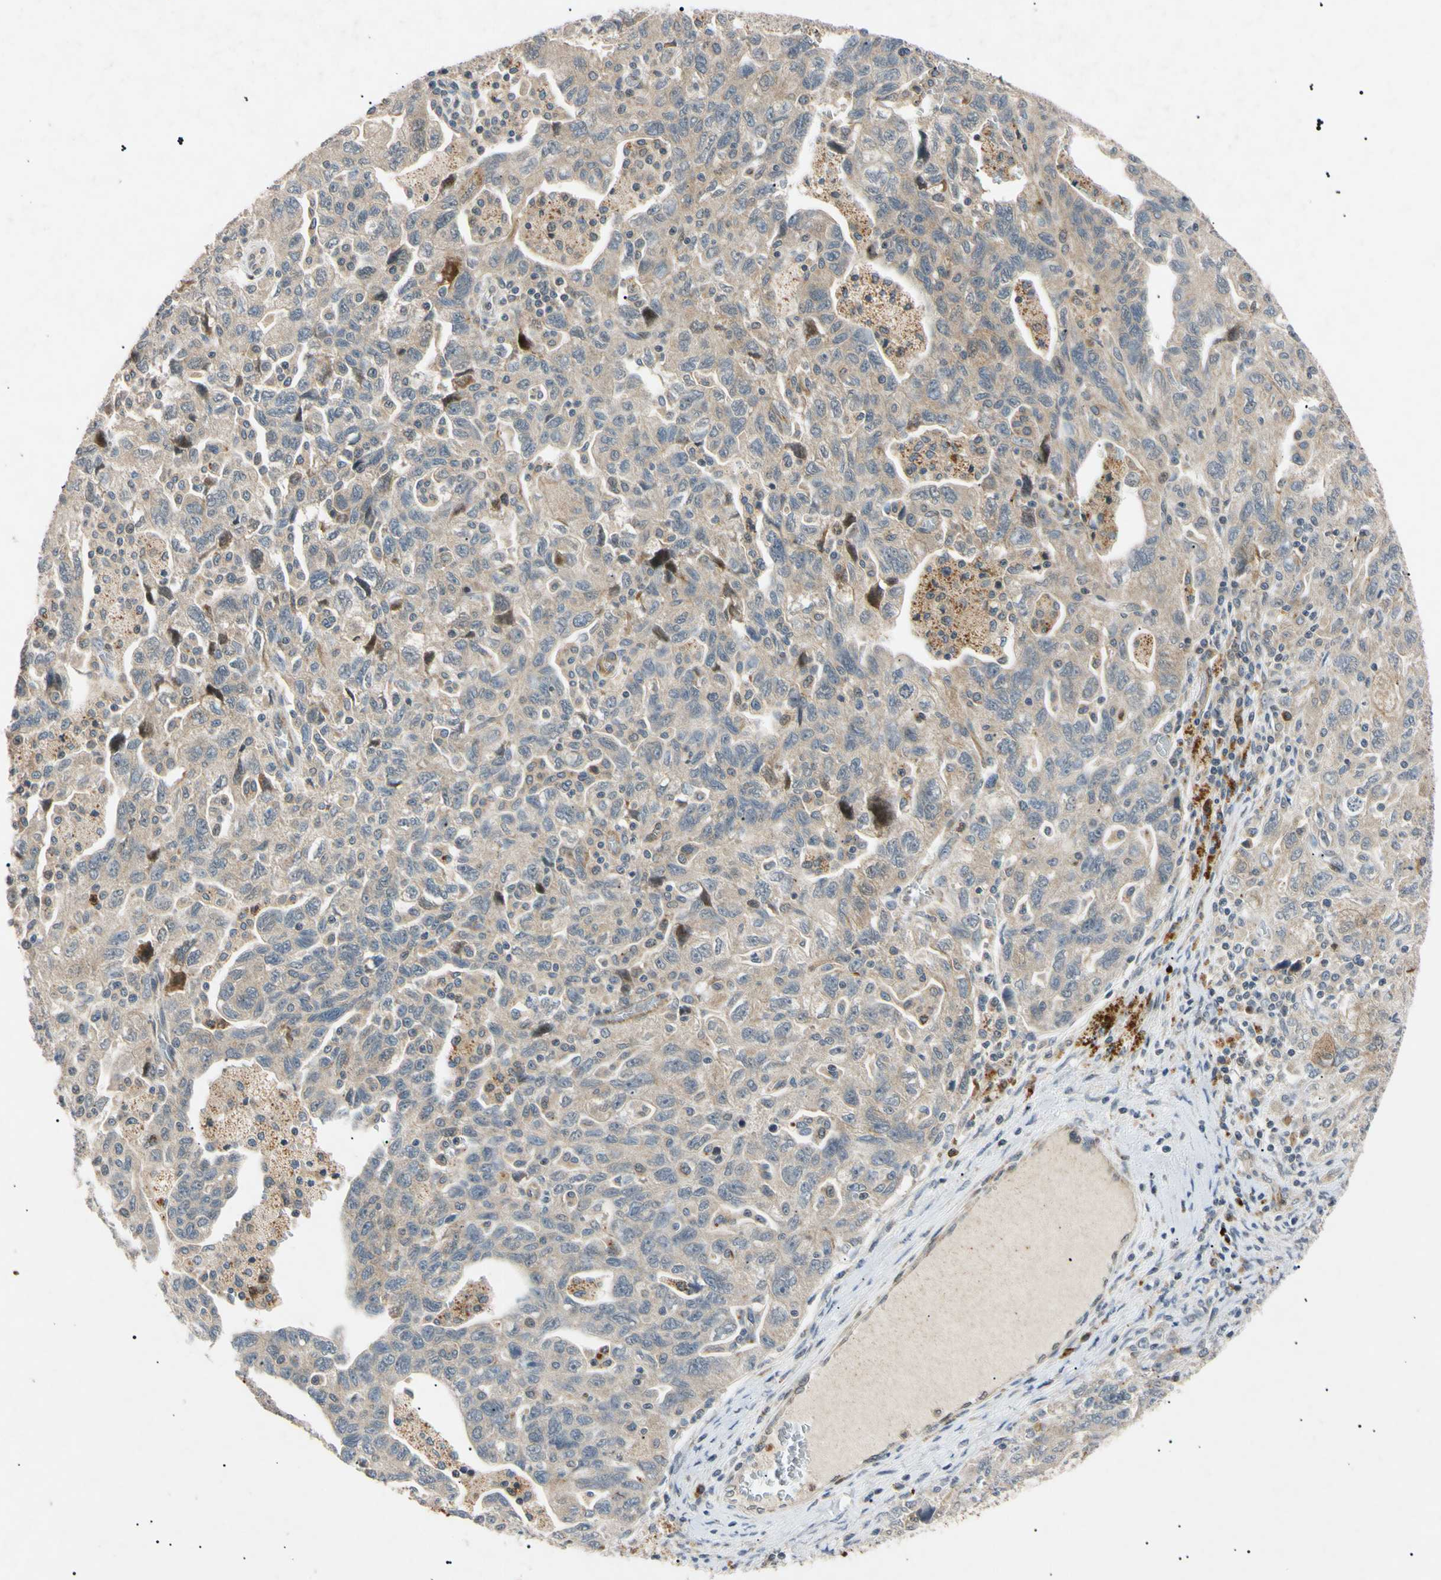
{"staining": {"intensity": "weak", "quantity": ">75%", "location": "cytoplasmic/membranous"}, "tissue": "ovarian cancer", "cell_type": "Tumor cells", "image_type": "cancer", "snomed": [{"axis": "morphology", "description": "Carcinoma, NOS"}, {"axis": "morphology", "description": "Cystadenocarcinoma, serous, NOS"}, {"axis": "topography", "description": "Ovary"}], "caption": "DAB (3,3'-diaminobenzidine) immunohistochemical staining of ovarian carcinoma displays weak cytoplasmic/membranous protein staining in approximately >75% of tumor cells. Ihc stains the protein of interest in brown and the nuclei are stained blue.", "gene": "TUBB4A", "patient": {"sex": "female", "age": 69}}